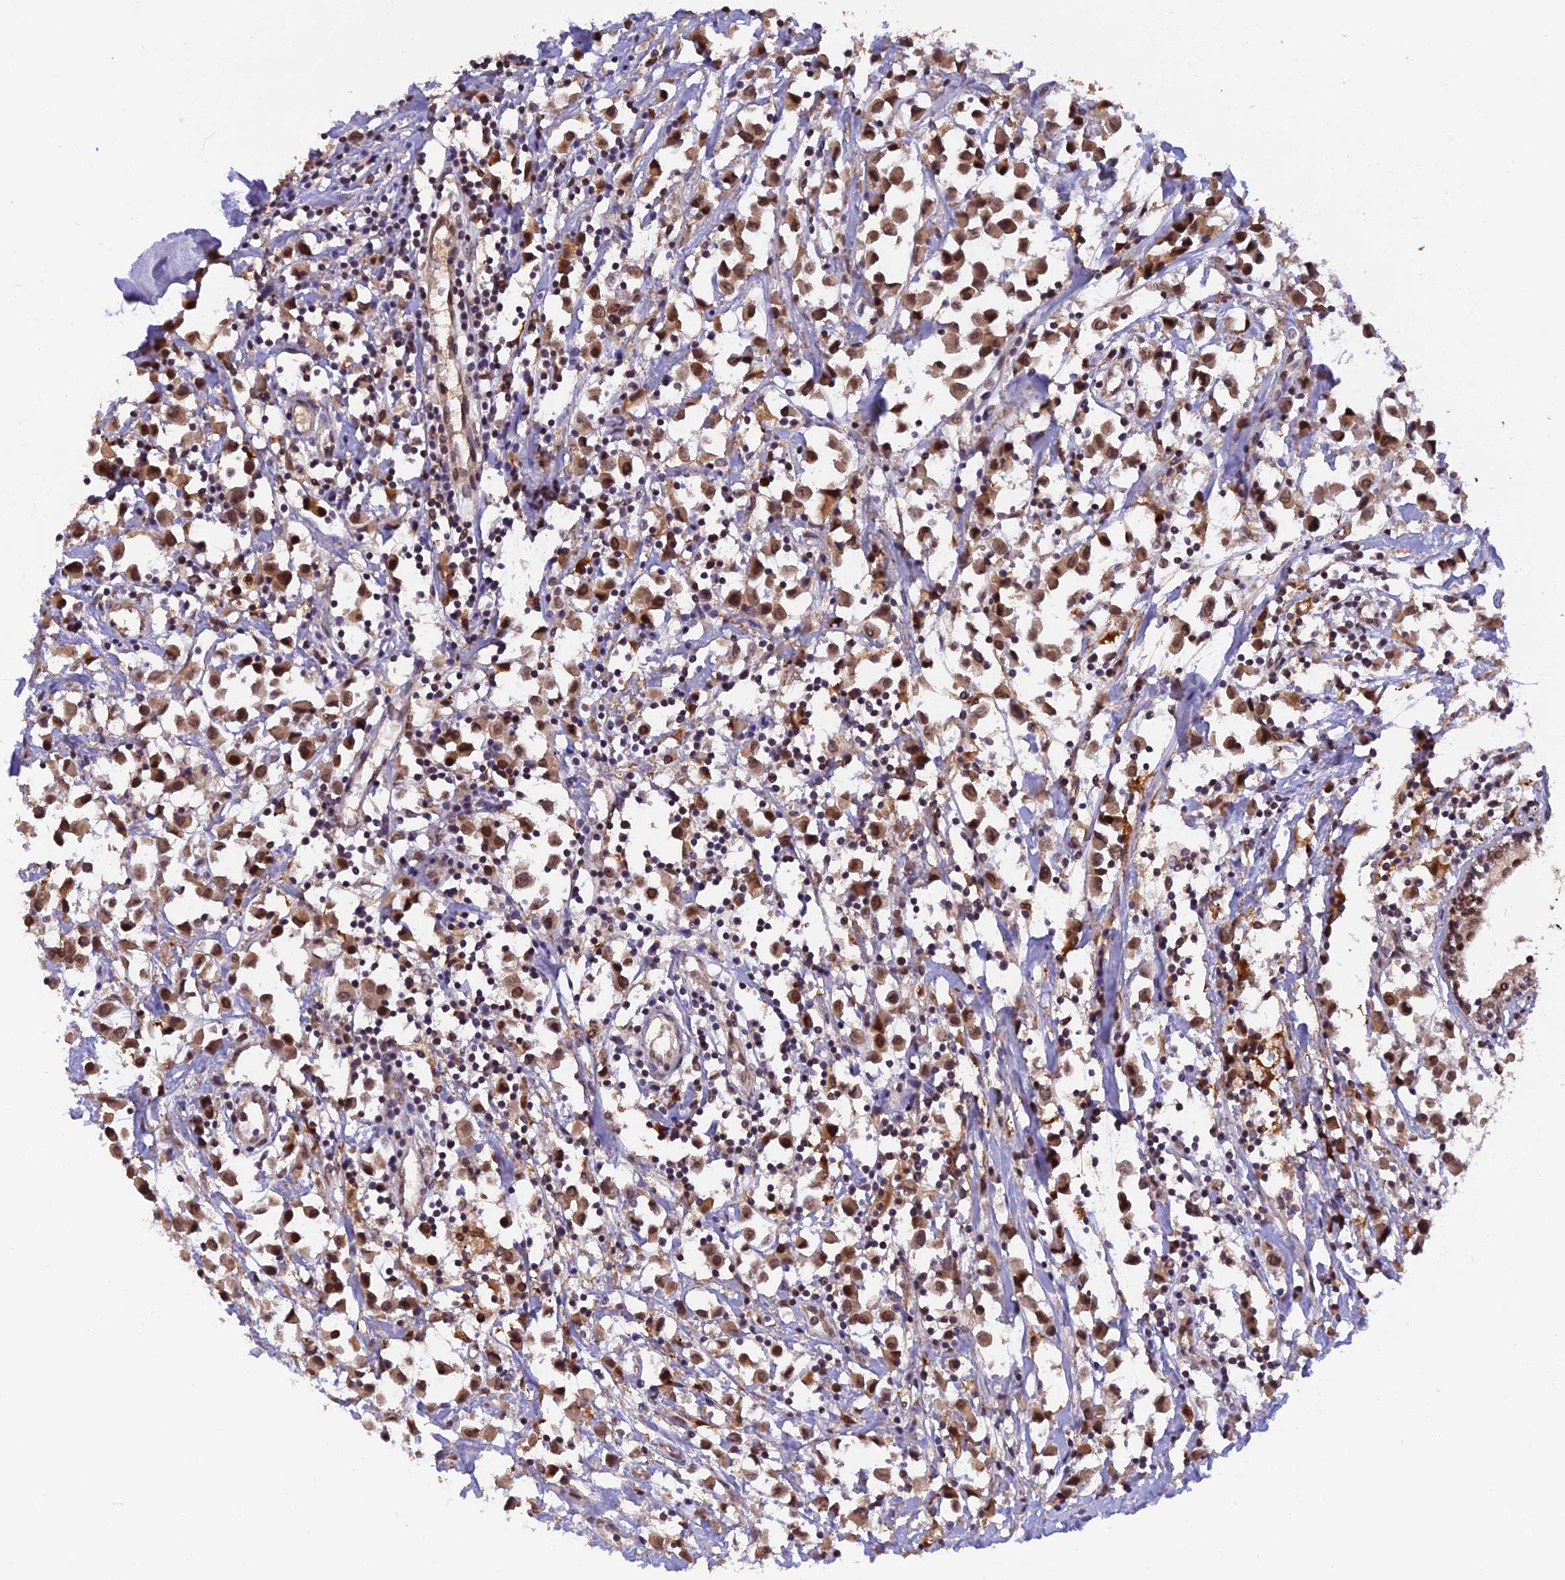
{"staining": {"intensity": "moderate", "quantity": ">75%", "location": "cytoplasmic/membranous,nuclear"}, "tissue": "breast cancer", "cell_type": "Tumor cells", "image_type": "cancer", "snomed": [{"axis": "morphology", "description": "Duct carcinoma"}, {"axis": "topography", "description": "Breast"}], "caption": "A brown stain shows moderate cytoplasmic/membranous and nuclear positivity of a protein in human breast intraductal carcinoma tumor cells. (IHC, brightfield microscopy, high magnification).", "gene": "MNS1", "patient": {"sex": "female", "age": 61}}